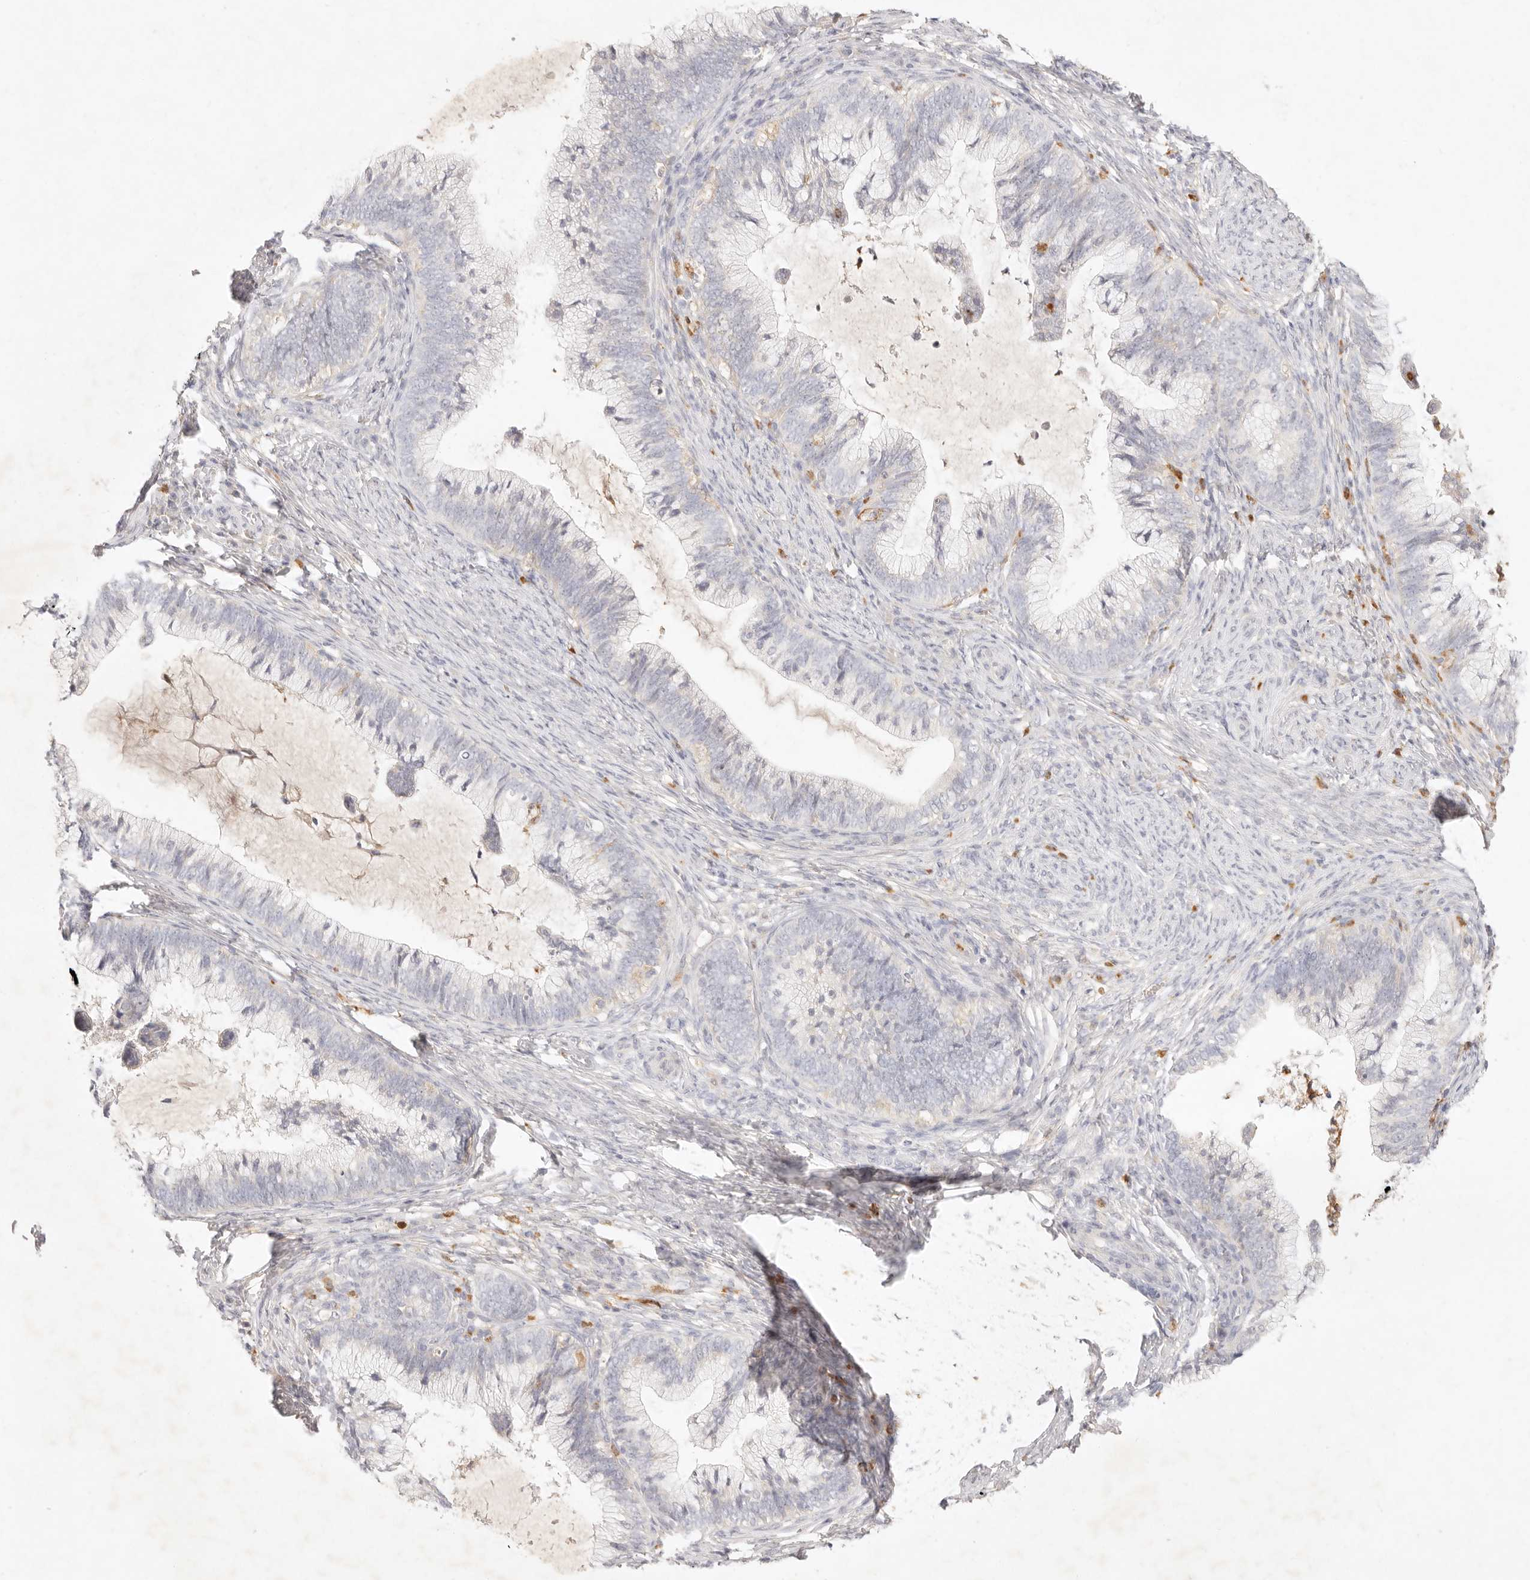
{"staining": {"intensity": "negative", "quantity": "none", "location": "none"}, "tissue": "cervical cancer", "cell_type": "Tumor cells", "image_type": "cancer", "snomed": [{"axis": "morphology", "description": "Adenocarcinoma, NOS"}, {"axis": "topography", "description": "Cervix"}], "caption": "IHC of adenocarcinoma (cervical) displays no expression in tumor cells. (DAB immunohistochemistry, high magnification).", "gene": "GPR84", "patient": {"sex": "female", "age": 36}}